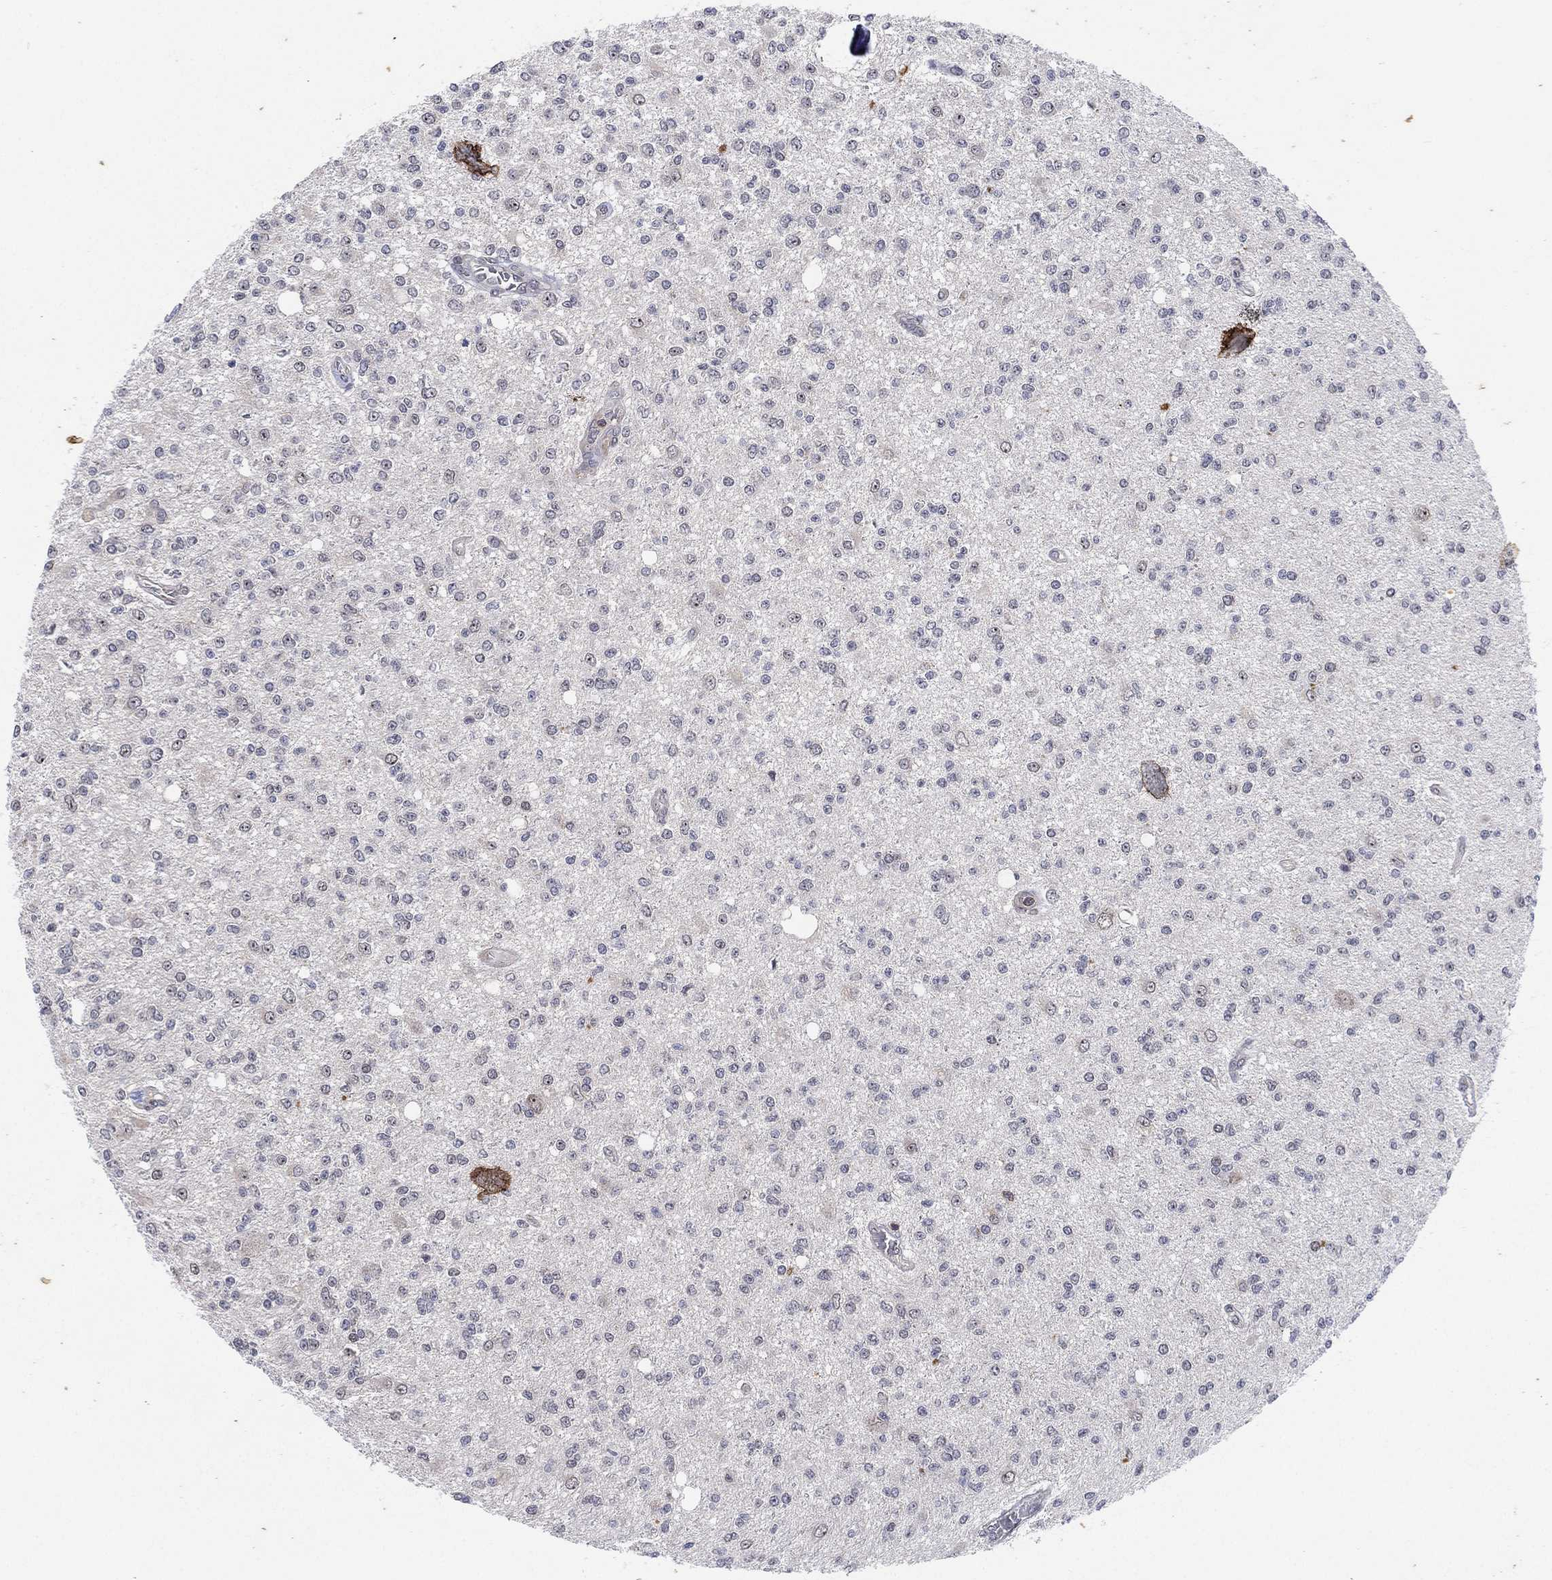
{"staining": {"intensity": "negative", "quantity": "none", "location": "none"}, "tissue": "glioma", "cell_type": "Tumor cells", "image_type": "cancer", "snomed": [{"axis": "morphology", "description": "Glioma, malignant, Low grade"}, {"axis": "topography", "description": "Brain"}], "caption": "Glioma was stained to show a protein in brown. There is no significant positivity in tumor cells.", "gene": "TMCO1", "patient": {"sex": "male", "age": 67}}